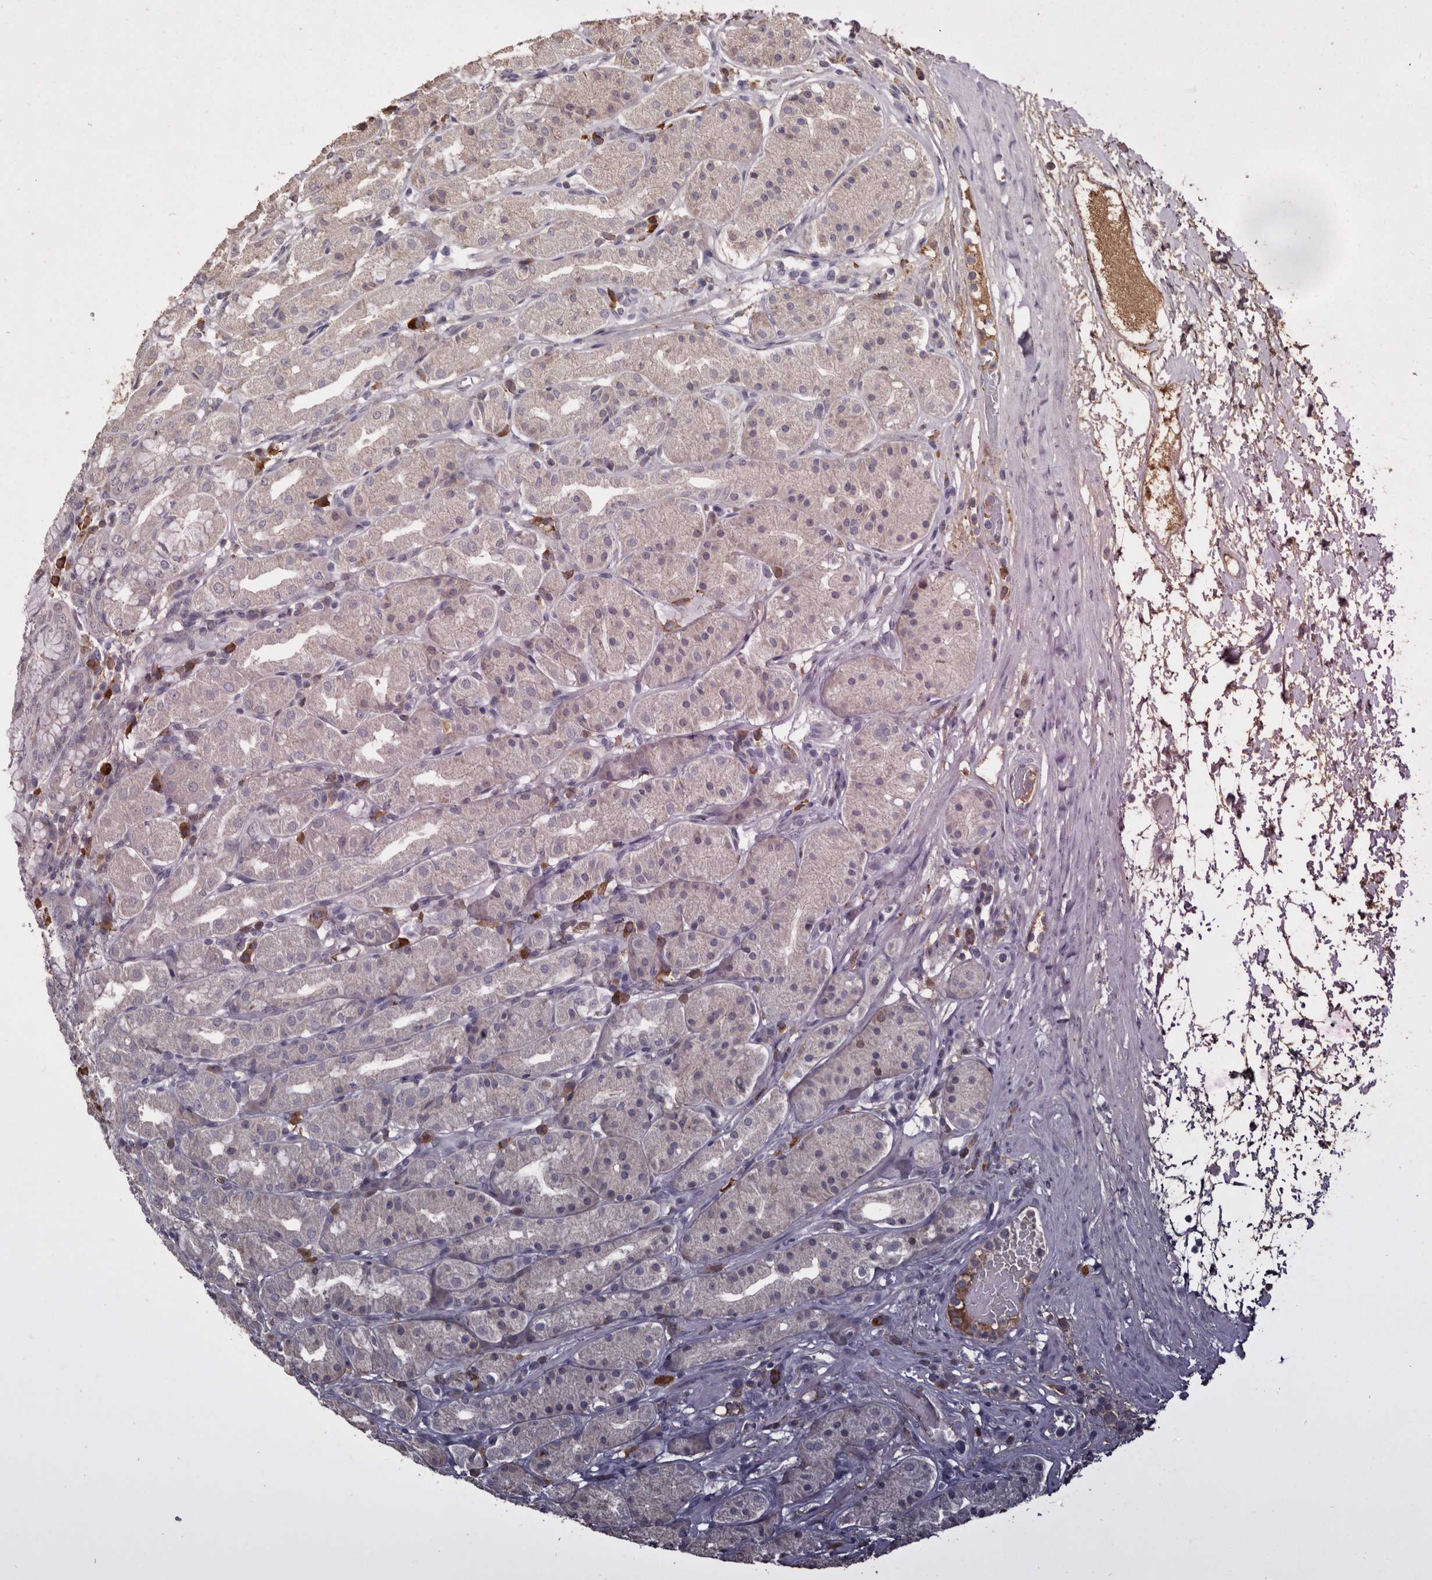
{"staining": {"intensity": "negative", "quantity": "none", "location": "none"}, "tissue": "stomach", "cell_type": "Glandular cells", "image_type": "normal", "snomed": [{"axis": "morphology", "description": "Normal tissue, NOS"}, {"axis": "topography", "description": "Stomach"}, {"axis": "topography", "description": "Stomach, lower"}], "caption": "The immunohistochemistry (IHC) micrograph has no significant staining in glandular cells of stomach. (Brightfield microscopy of DAB (3,3'-diaminobenzidine) immunohistochemistry (IHC) at high magnification).", "gene": "HCAR2", "patient": {"sex": "female", "age": 56}}